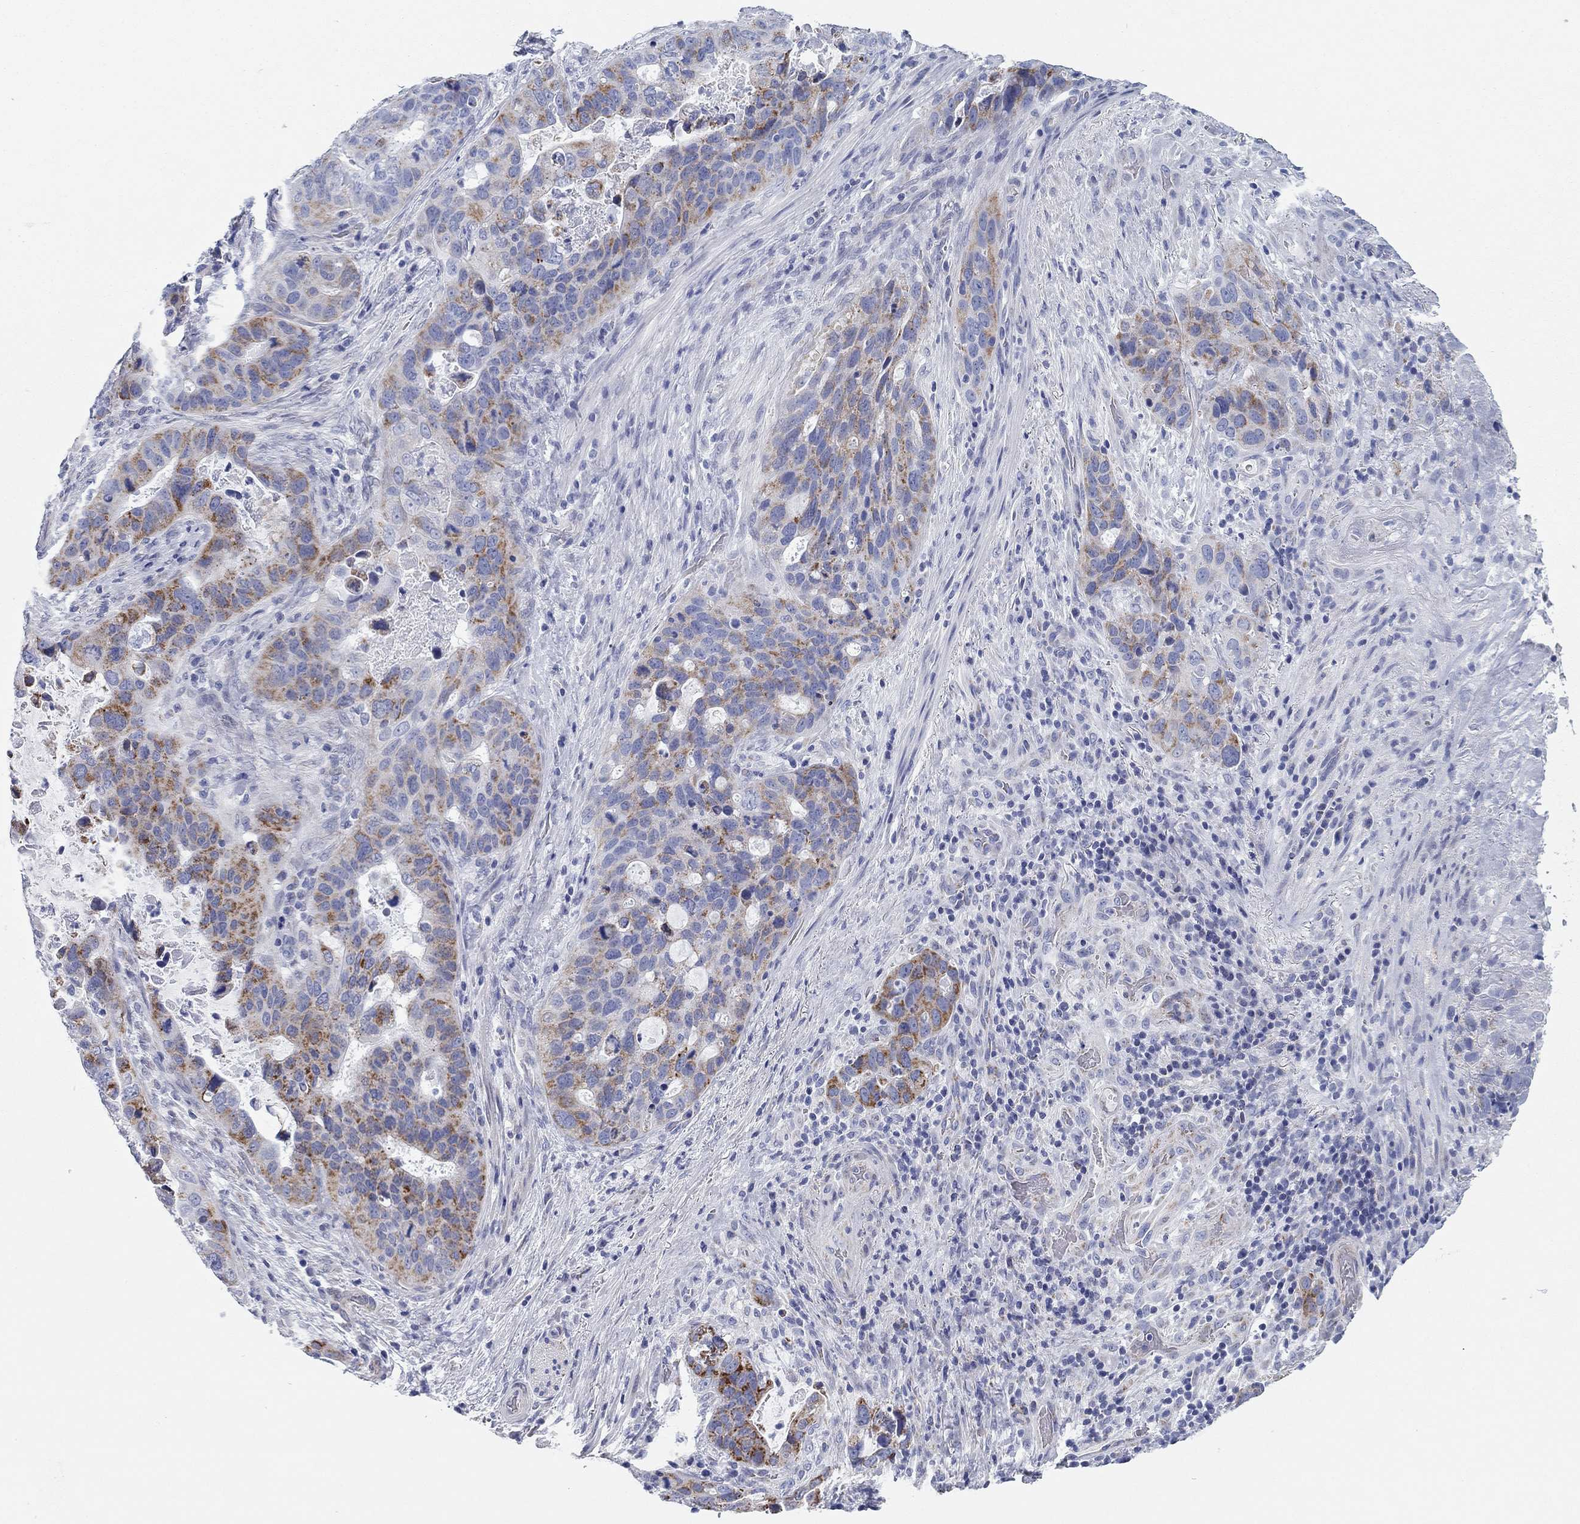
{"staining": {"intensity": "strong", "quantity": "25%-75%", "location": "cytoplasmic/membranous"}, "tissue": "stomach cancer", "cell_type": "Tumor cells", "image_type": "cancer", "snomed": [{"axis": "morphology", "description": "Adenocarcinoma, NOS"}, {"axis": "topography", "description": "Stomach"}], "caption": "A brown stain labels strong cytoplasmic/membranous expression of a protein in human adenocarcinoma (stomach) tumor cells.", "gene": "CHI3L2", "patient": {"sex": "male", "age": 54}}